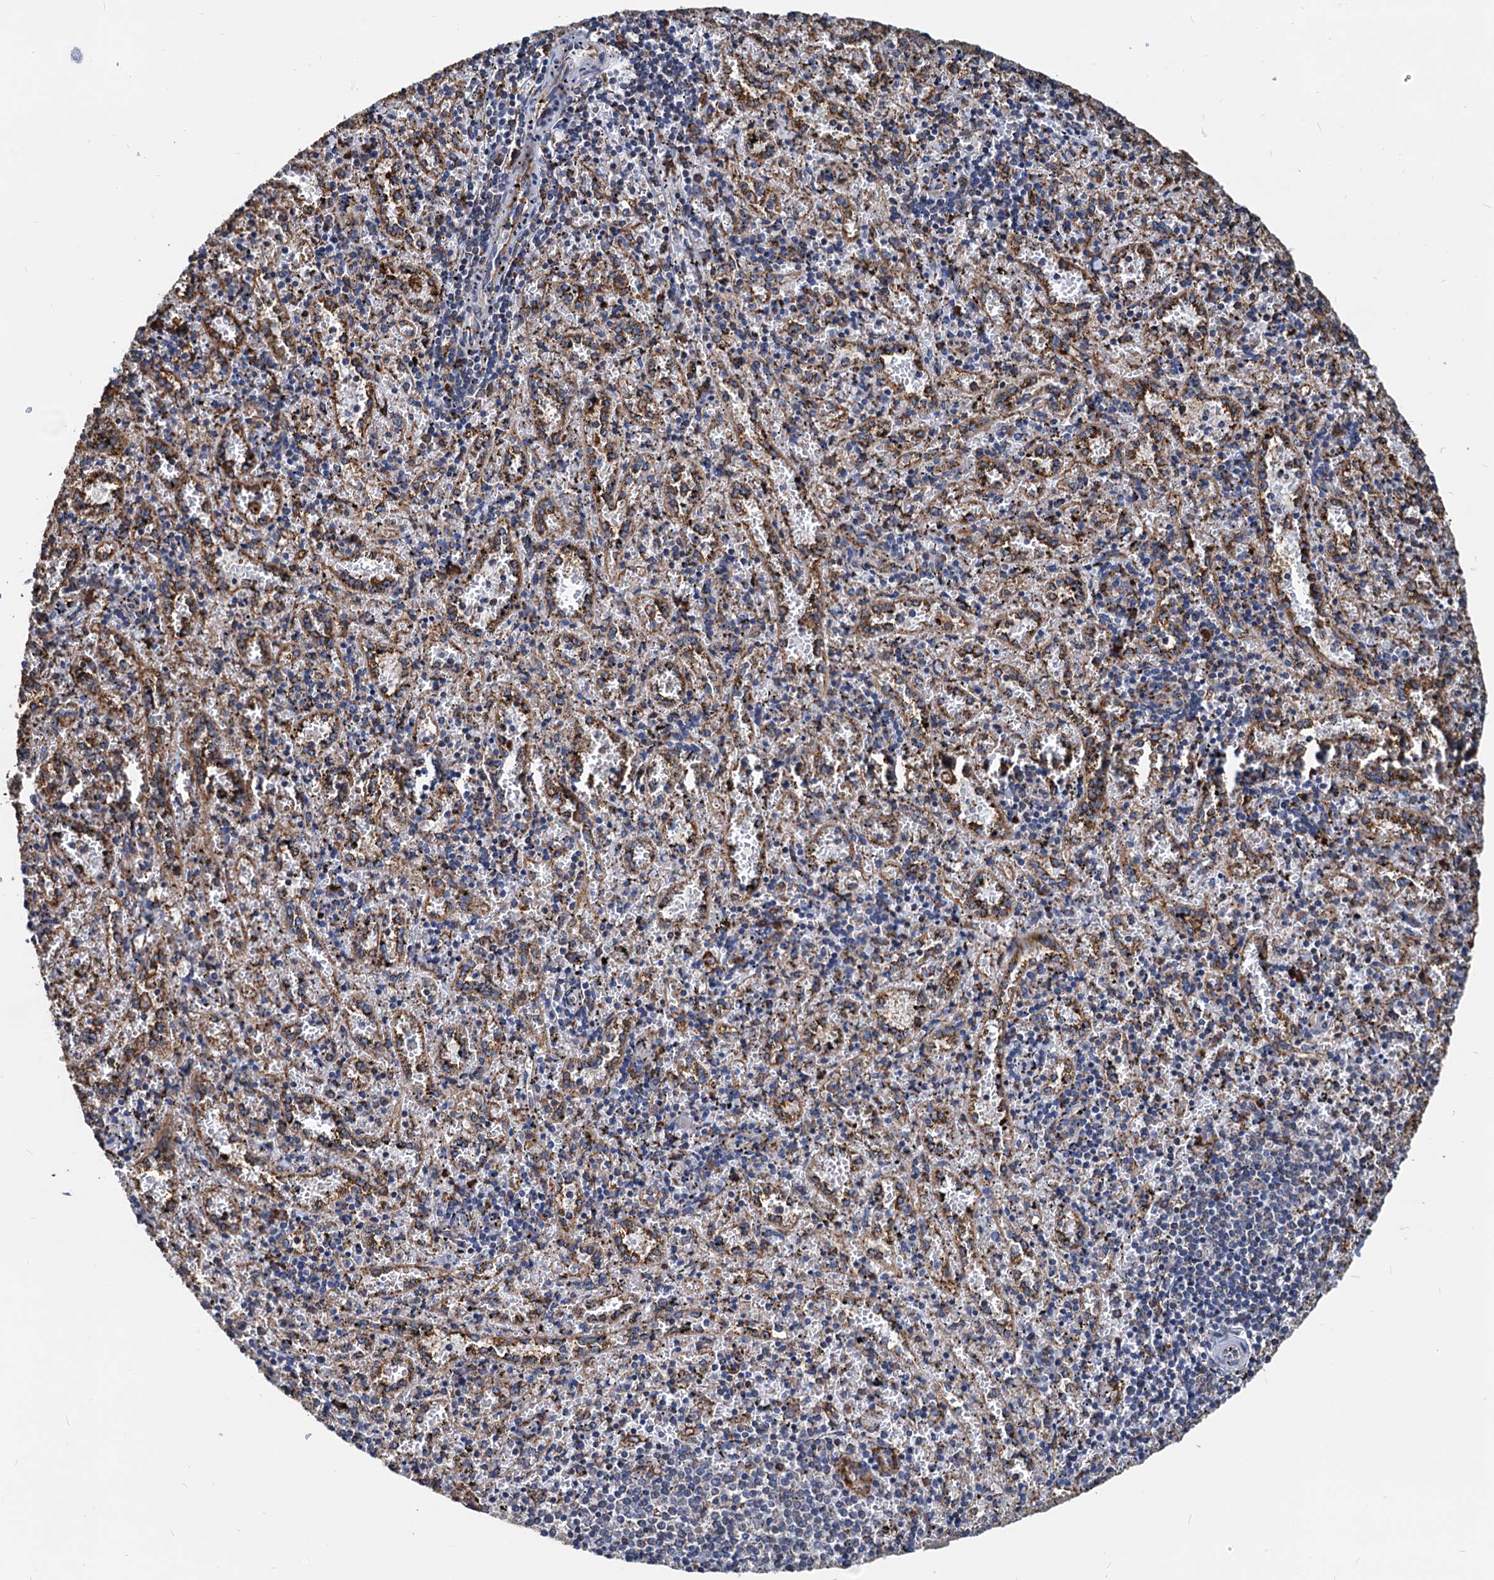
{"staining": {"intensity": "strong", "quantity": "<25%", "location": "cytoplasmic/membranous"}, "tissue": "spleen", "cell_type": "Cells in red pulp", "image_type": "normal", "snomed": [{"axis": "morphology", "description": "Normal tissue, NOS"}, {"axis": "topography", "description": "Spleen"}], "caption": "Strong cytoplasmic/membranous expression is present in approximately <25% of cells in red pulp in normal spleen.", "gene": "HSPA5", "patient": {"sex": "male", "age": 11}}